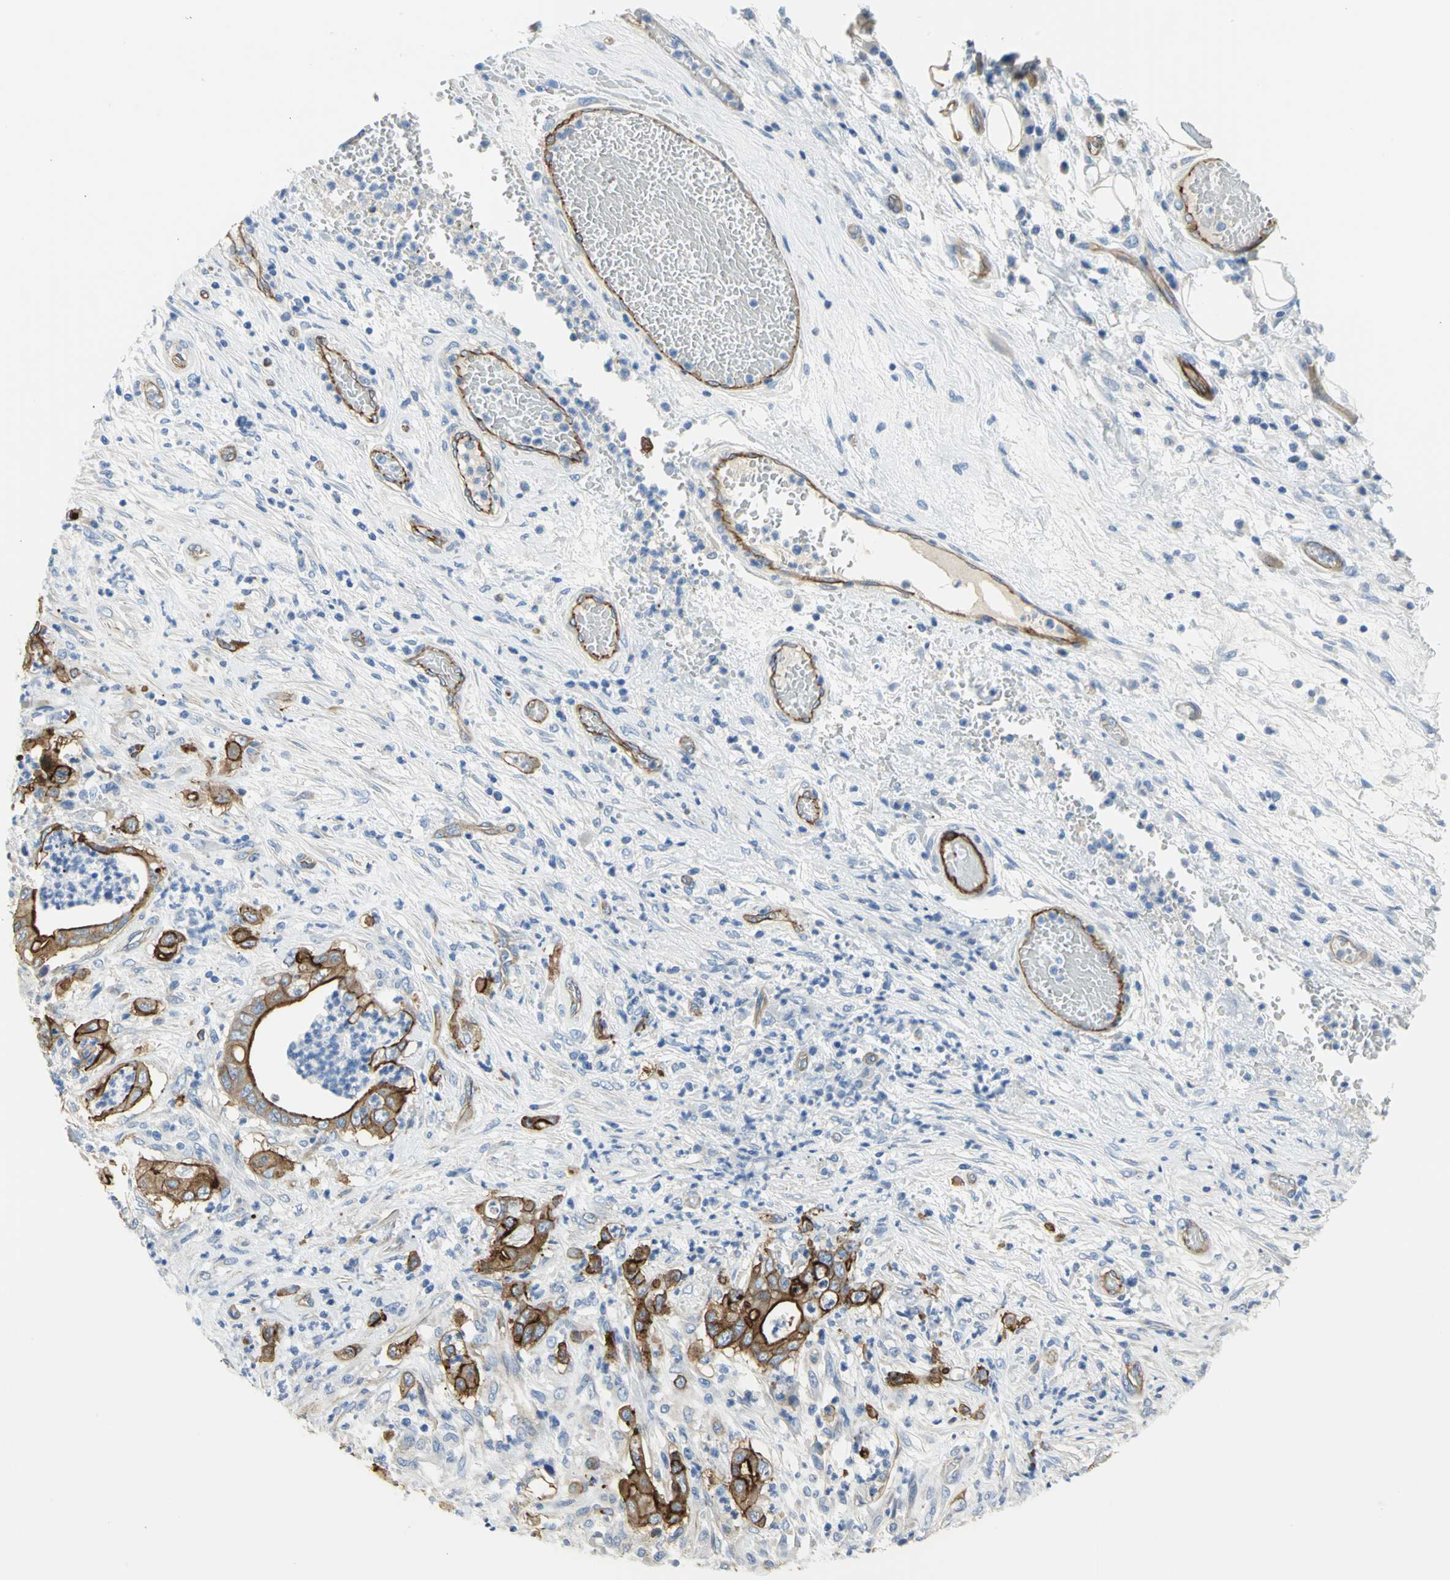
{"staining": {"intensity": "strong", "quantity": ">75%", "location": "cytoplasmic/membranous"}, "tissue": "stomach cancer", "cell_type": "Tumor cells", "image_type": "cancer", "snomed": [{"axis": "morphology", "description": "Adenocarcinoma, NOS"}, {"axis": "topography", "description": "Stomach"}], "caption": "Stomach cancer tissue displays strong cytoplasmic/membranous staining in approximately >75% of tumor cells, visualized by immunohistochemistry.", "gene": "FLNB", "patient": {"sex": "female", "age": 73}}